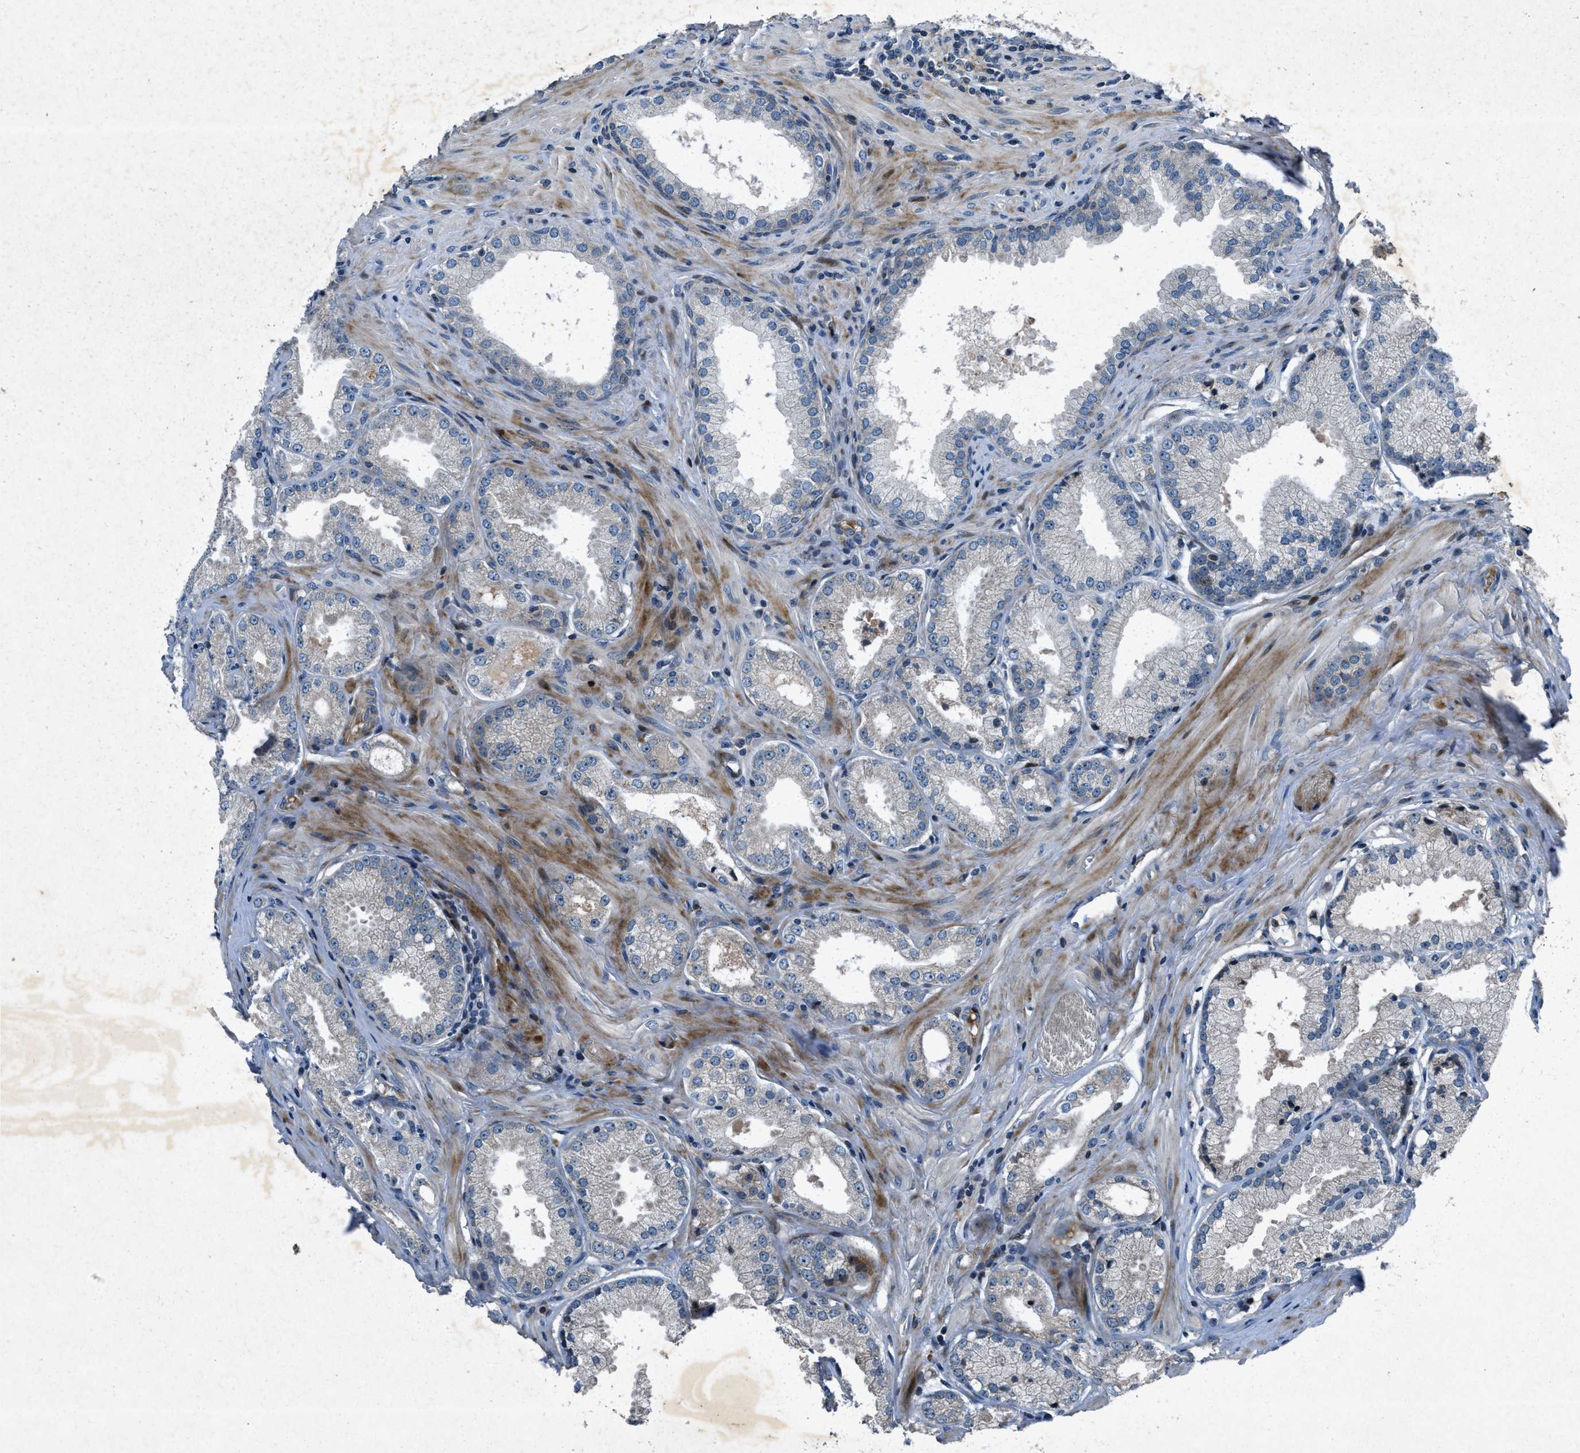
{"staining": {"intensity": "negative", "quantity": "none", "location": "none"}, "tissue": "prostate cancer", "cell_type": "Tumor cells", "image_type": "cancer", "snomed": [{"axis": "morphology", "description": "Adenocarcinoma, Low grade"}, {"axis": "topography", "description": "Prostate"}], "caption": "Immunohistochemistry photomicrograph of neoplastic tissue: human low-grade adenocarcinoma (prostate) stained with DAB demonstrates no significant protein expression in tumor cells.", "gene": "CLEC2D", "patient": {"sex": "male", "age": 57}}